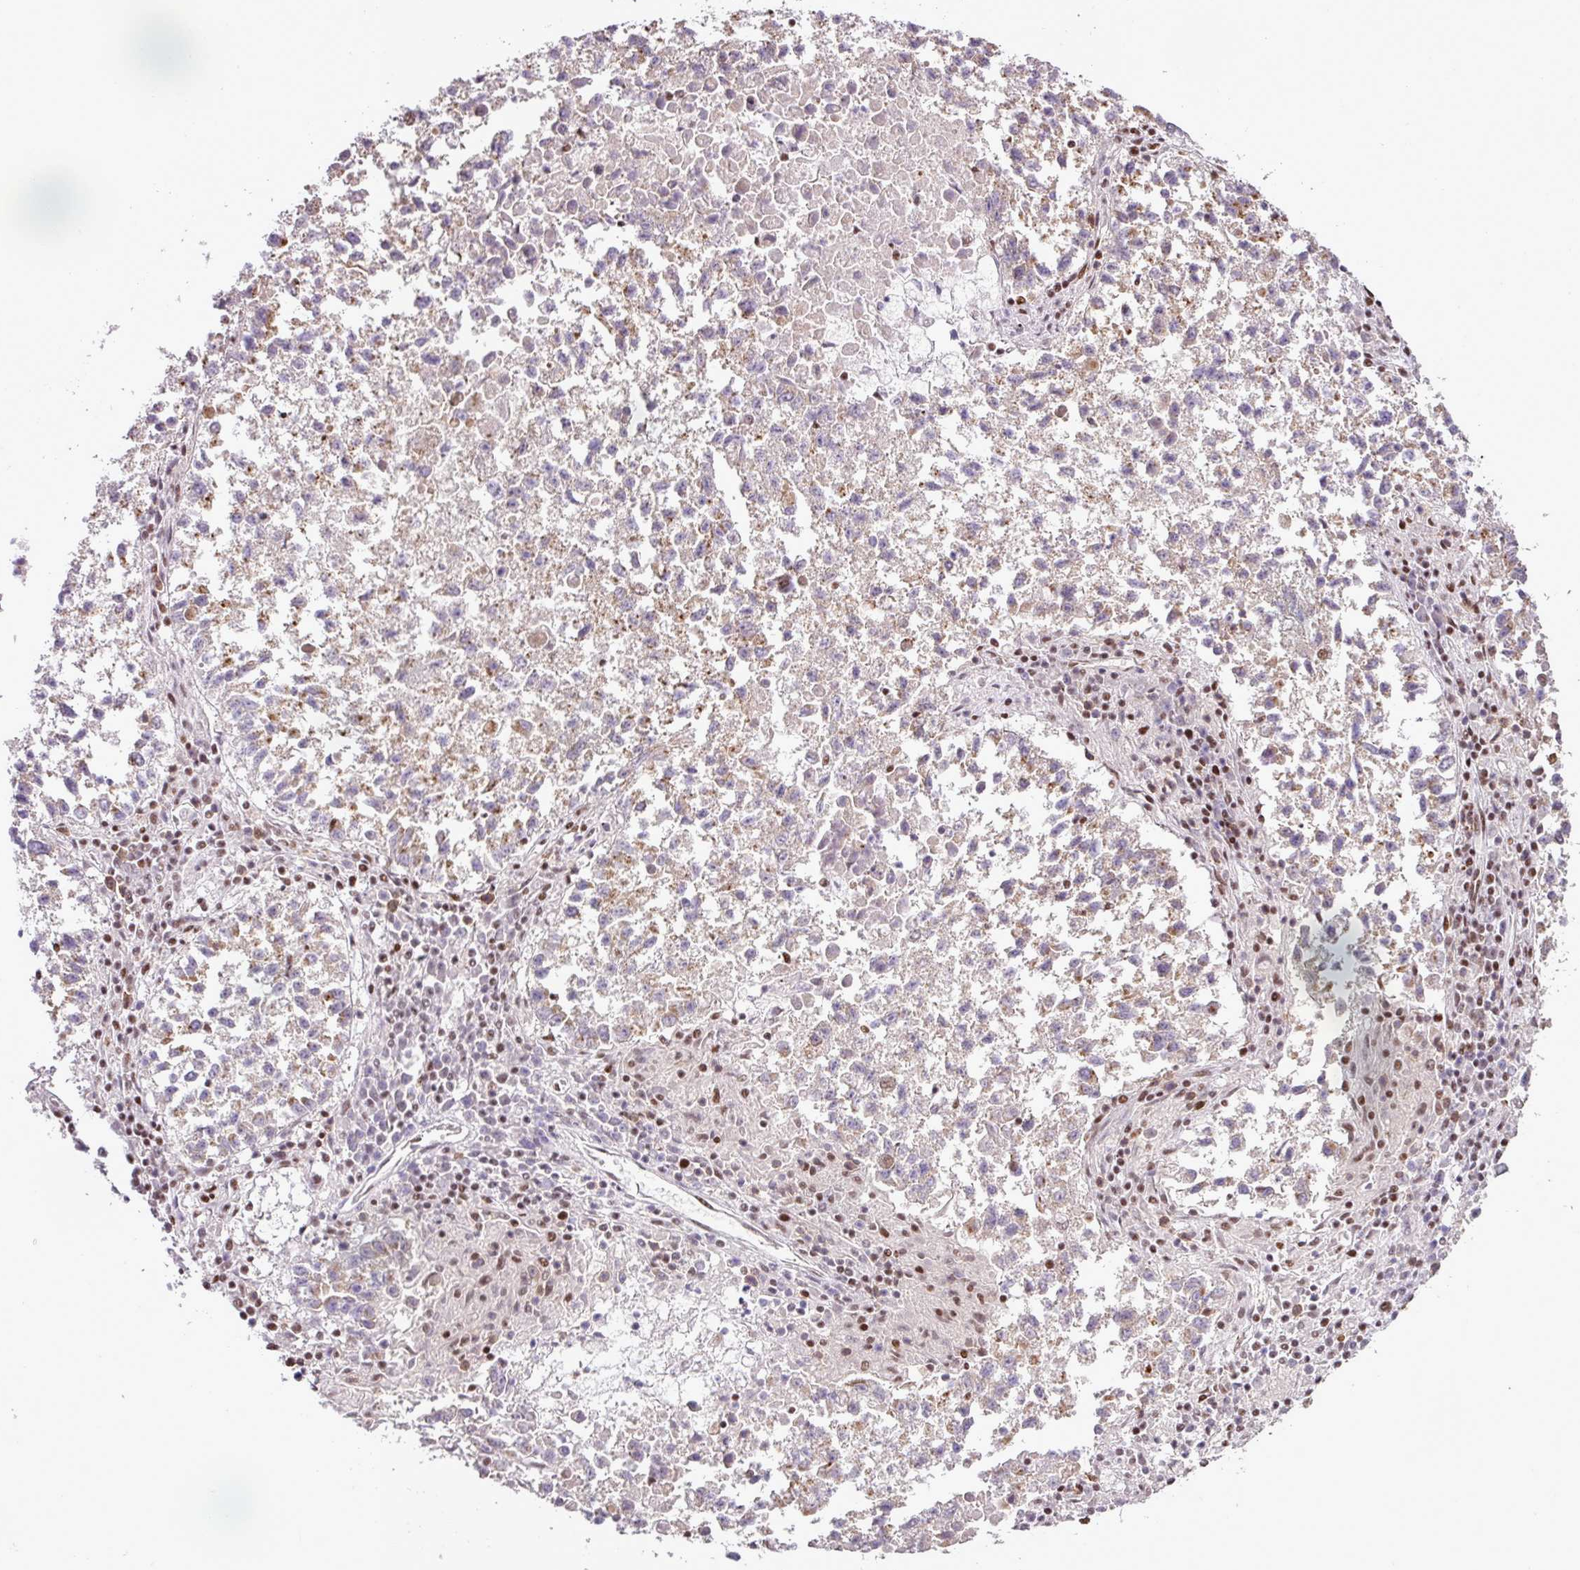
{"staining": {"intensity": "moderate", "quantity": "<25%", "location": "nuclear"}, "tissue": "lung cancer", "cell_type": "Tumor cells", "image_type": "cancer", "snomed": [{"axis": "morphology", "description": "Squamous cell carcinoma, NOS"}, {"axis": "topography", "description": "Lung"}], "caption": "Immunohistochemical staining of squamous cell carcinoma (lung) demonstrates moderate nuclear protein positivity in approximately <25% of tumor cells.", "gene": "PGAP4", "patient": {"sex": "male", "age": 73}}